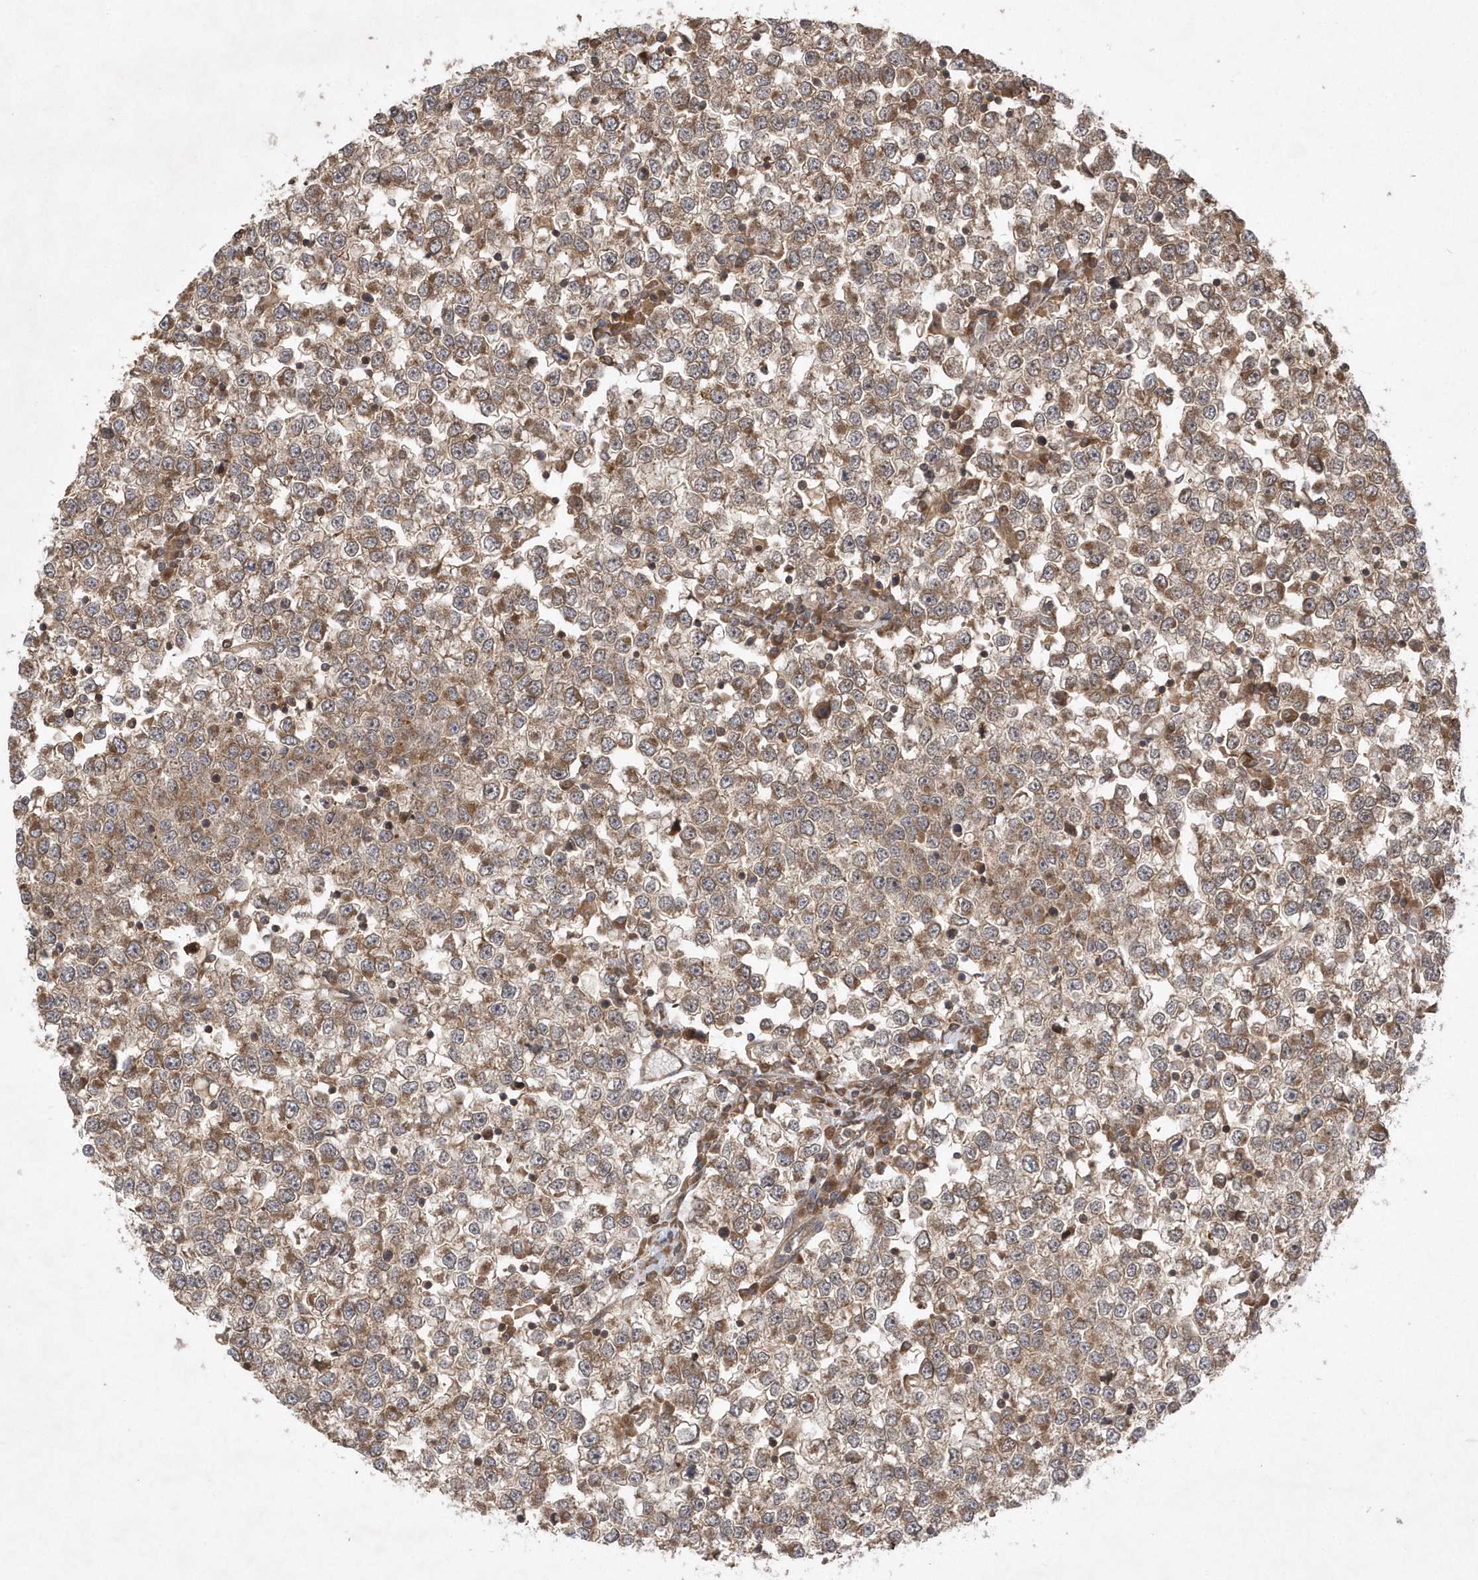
{"staining": {"intensity": "moderate", "quantity": ">75%", "location": "cytoplasmic/membranous"}, "tissue": "testis cancer", "cell_type": "Tumor cells", "image_type": "cancer", "snomed": [{"axis": "morphology", "description": "Seminoma, NOS"}, {"axis": "topography", "description": "Testis"}], "caption": "Testis cancer (seminoma) stained with a brown dye exhibits moderate cytoplasmic/membranous positive positivity in about >75% of tumor cells.", "gene": "GFM2", "patient": {"sex": "male", "age": 65}}